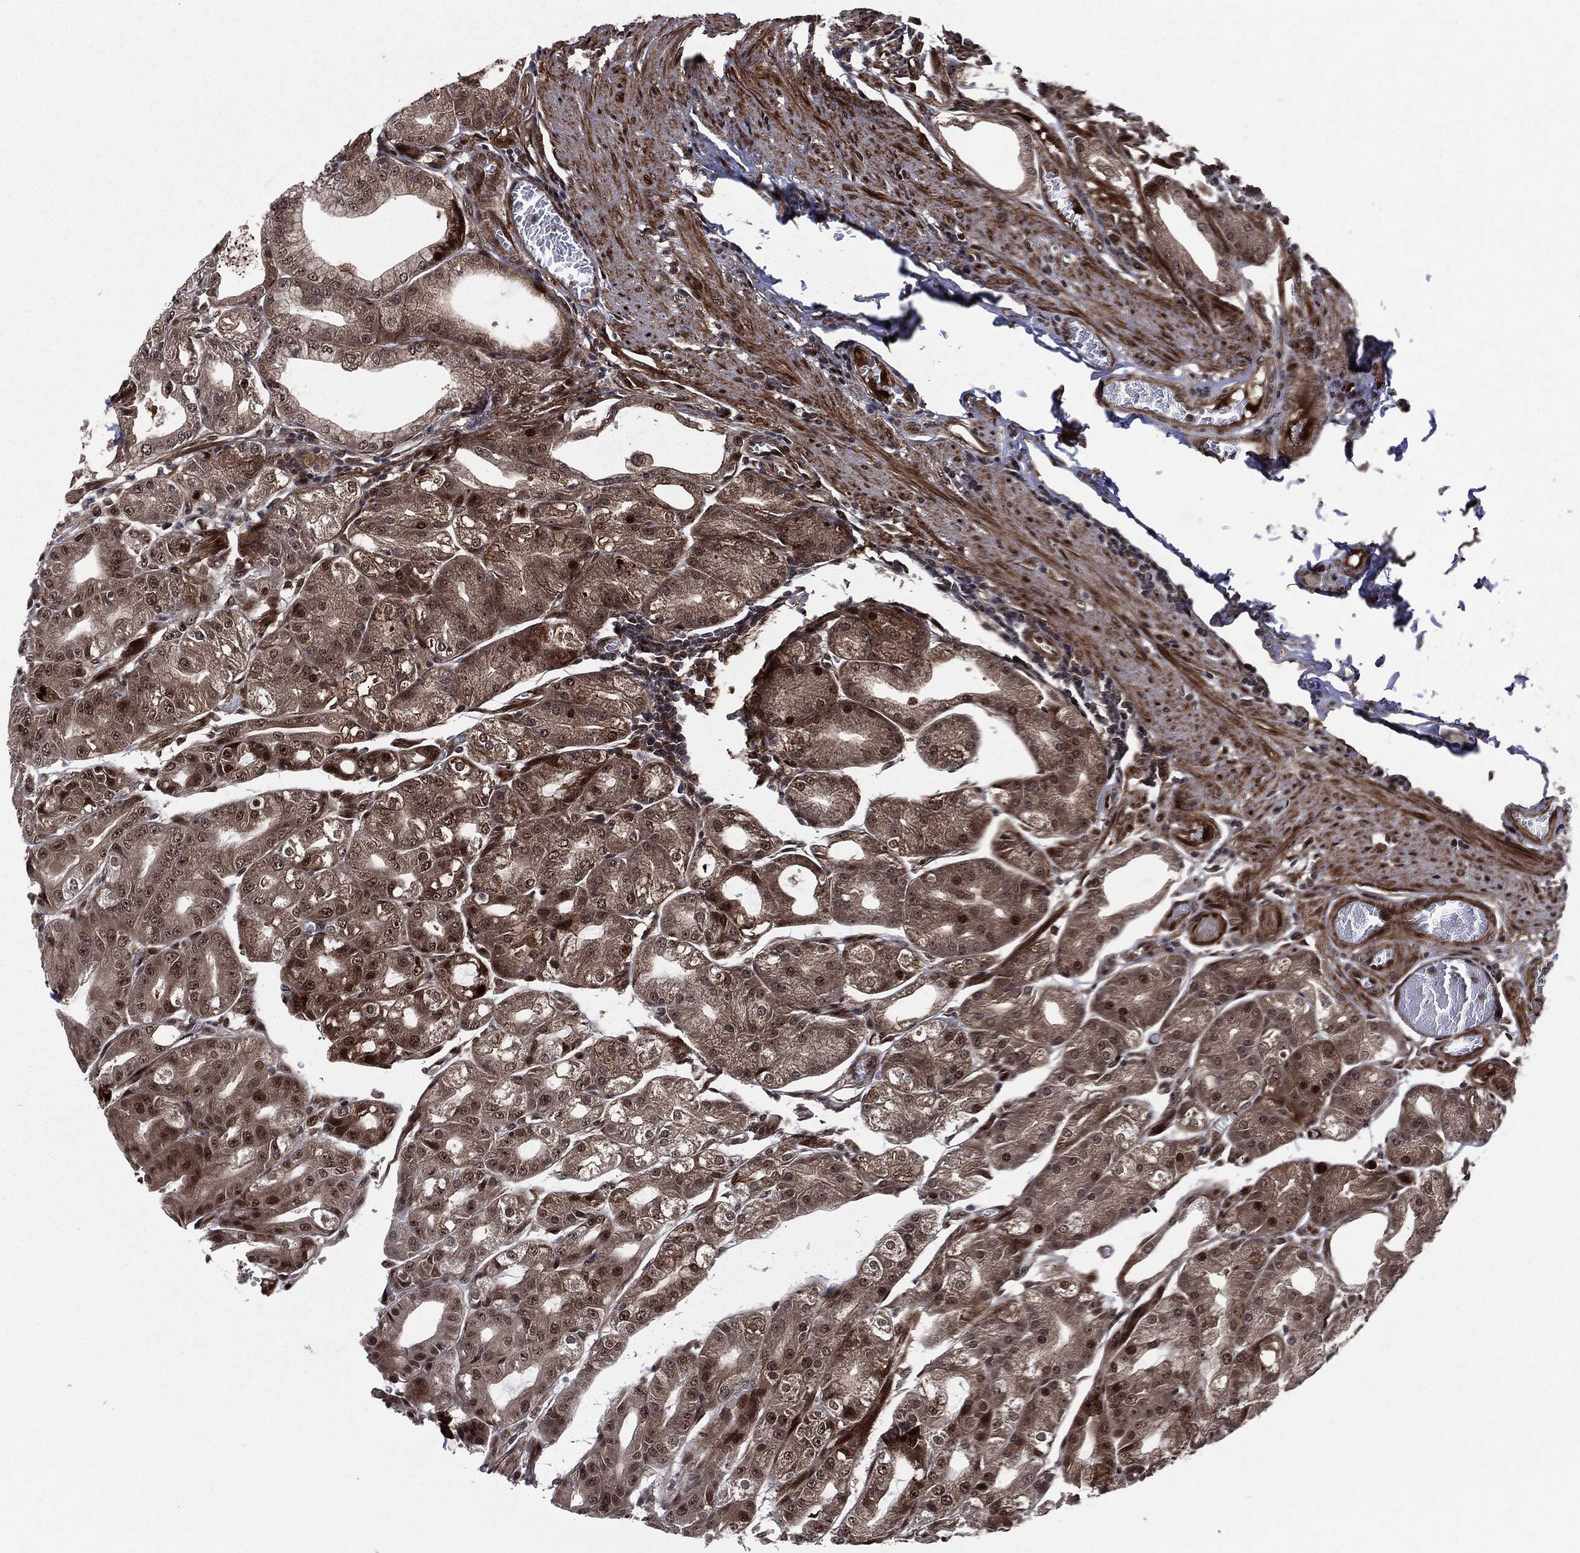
{"staining": {"intensity": "strong", "quantity": "<25%", "location": "cytoplasmic/membranous,nuclear"}, "tissue": "stomach", "cell_type": "Glandular cells", "image_type": "normal", "snomed": [{"axis": "morphology", "description": "Normal tissue, NOS"}, {"axis": "topography", "description": "Stomach"}], "caption": "Immunohistochemistry (IHC) micrograph of unremarkable stomach stained for a protein (brown), which displays medium levels of strong cytoplasmic/membranous,nuclear staining in about <25% of glandular cells.", "gene": "SMAD4", "patient": {"sex": "male", "age": 71}}